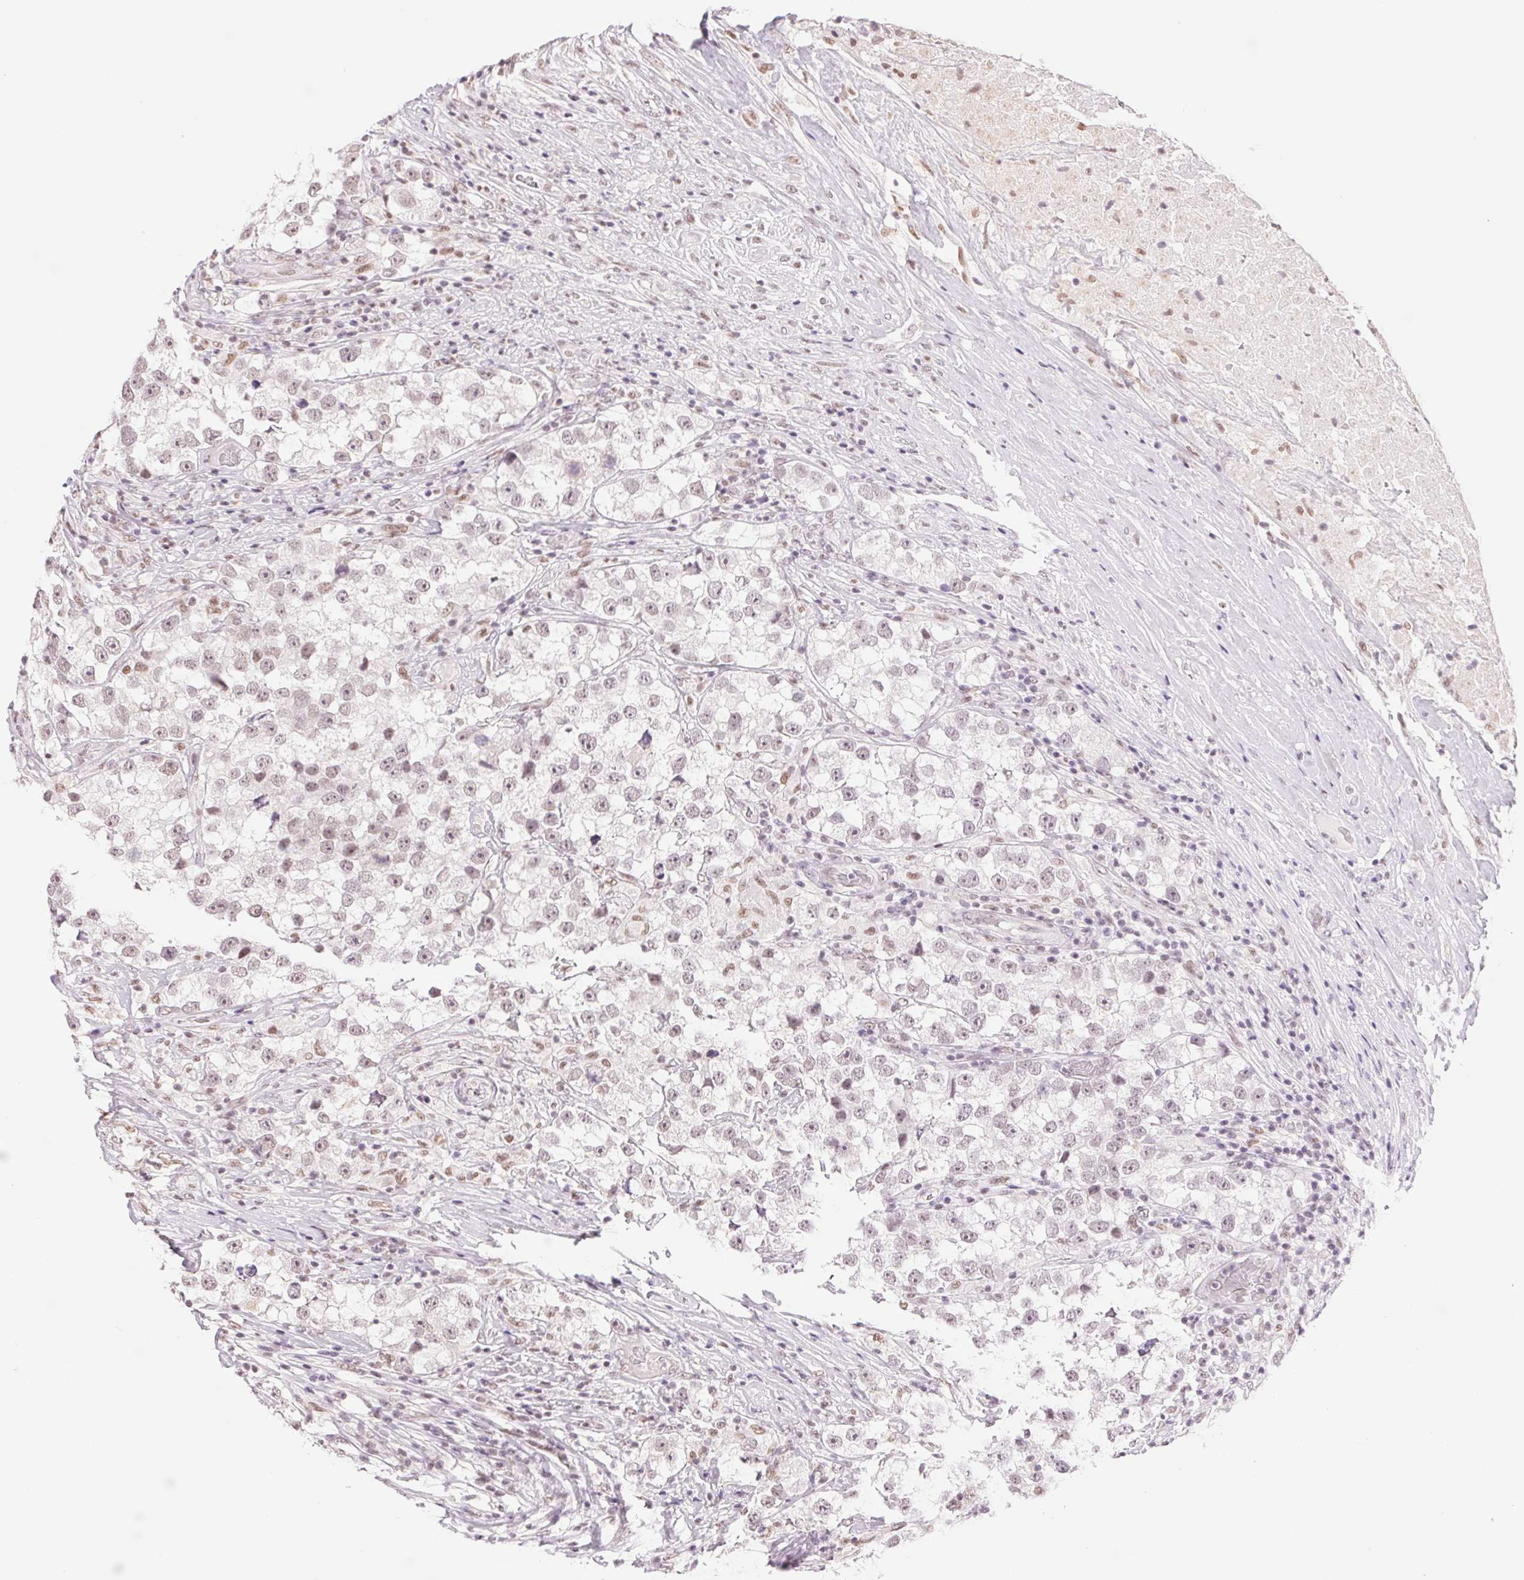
{"staining": {"intensity": "weak", "quantity": ">75%", "location": "nuclear"}, "tissue": "testis cancer", "cell_type": "Tumor cells", "image_type": "cancer", "snomed": [{"axis": "morphology", "description": "Seminoma, NOS"}, {"axis": "topography", "description": "Testis"}], "caption": "This is an image of immunohistochemistry staining of testis cancer (seminoma), which shows weak positivity in the nuclear of tumor cells.", "gene": "RPRD1B", "patient": {"sex": "male", "age": 46}}